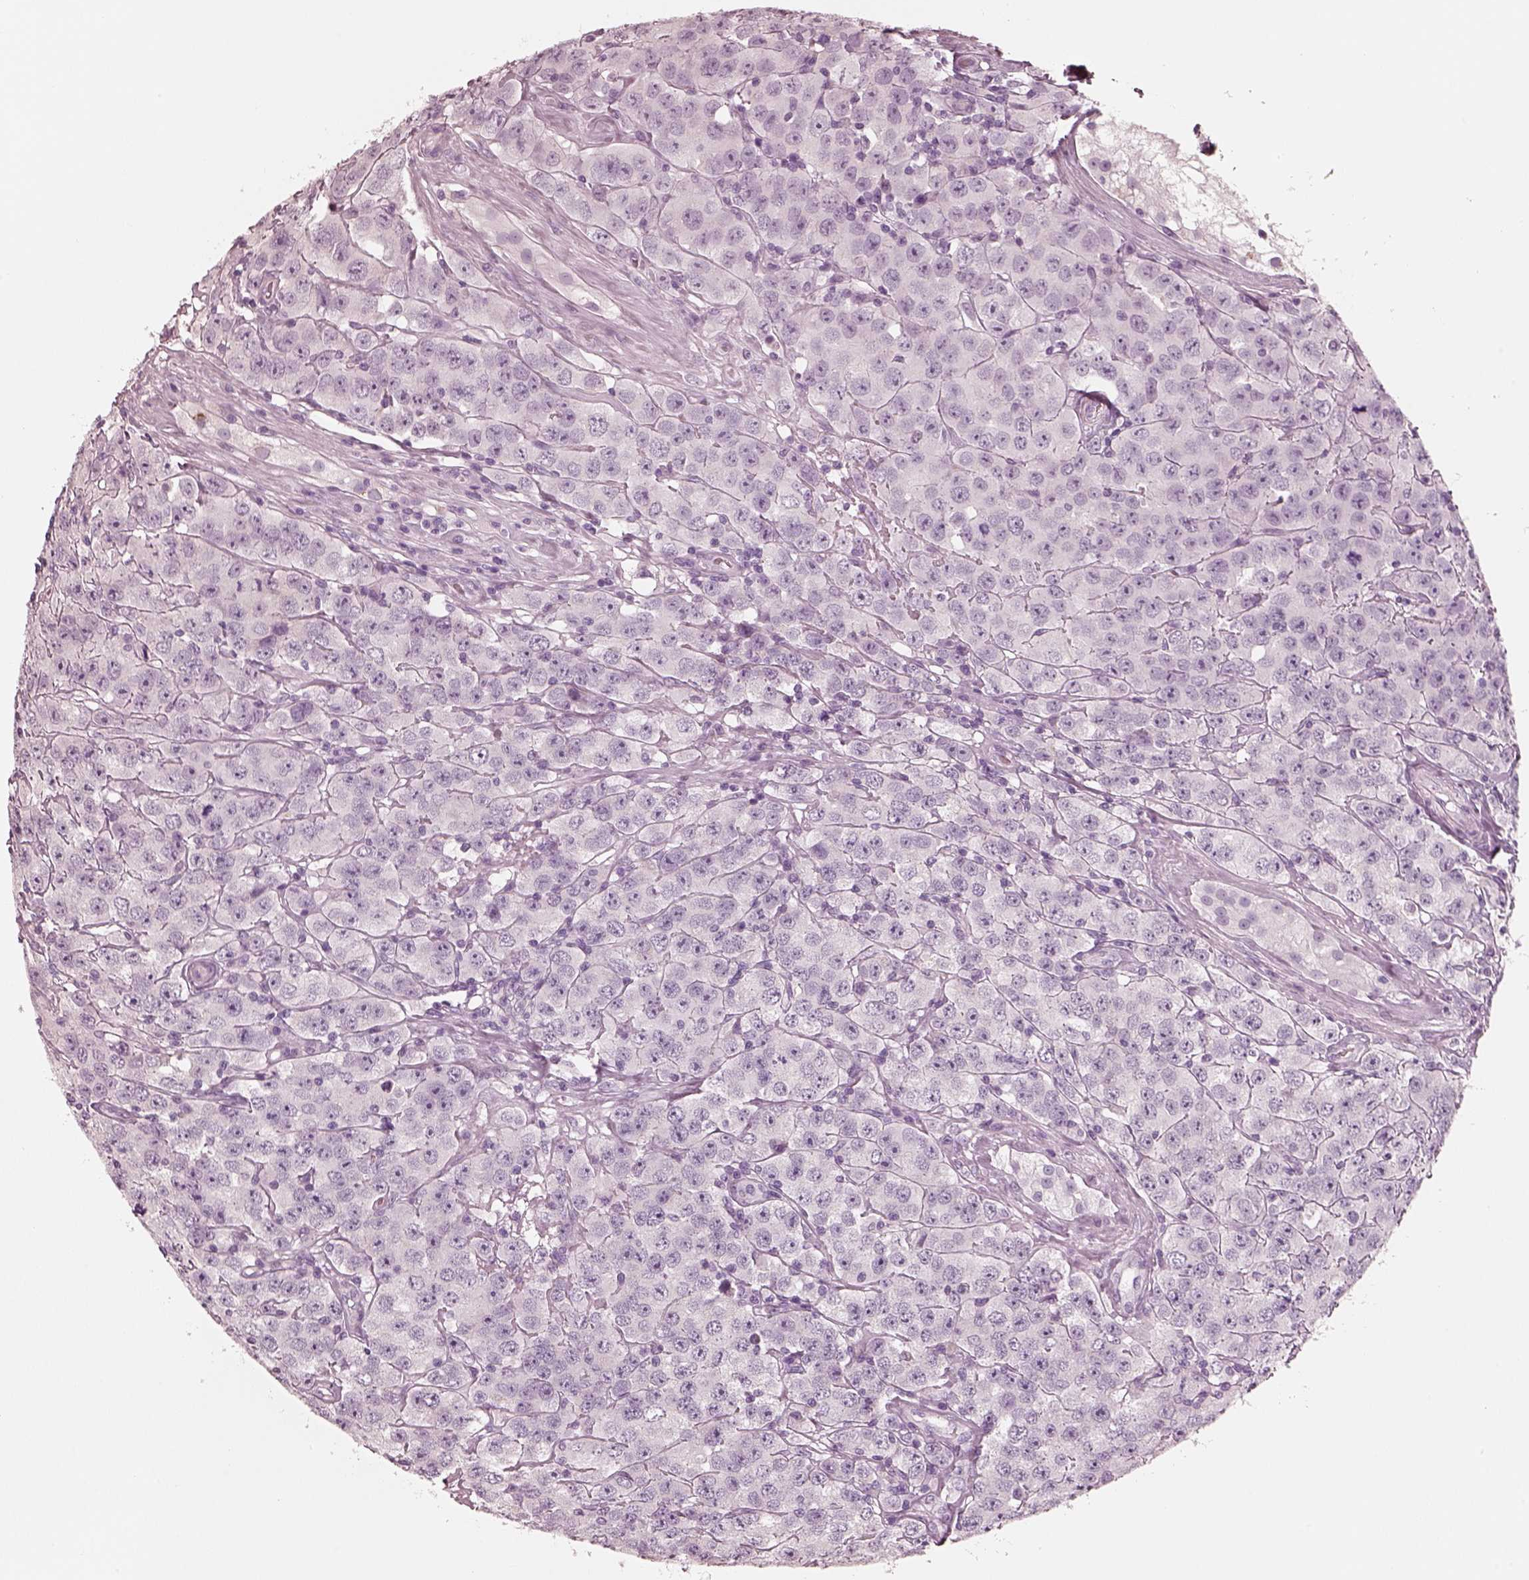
{"staining": {"intensity": "negative", "quantity": "none", "location": "none"}, "tissue": "testis cancer", "cell_type": "Tumor cells", "image_type": "cancer", "snomed": [{"axis": "morphology", "description": "Seminoma, NOS"}, {"axis": "topography", "description": "Testis"}], "caption": "IHC photomicrograph of human testis cancer stained for a protein (brown), which reveals no staining in tumor cells.", "gene": "R3HDML", "patient": {"sex": "male", "age": 52}}